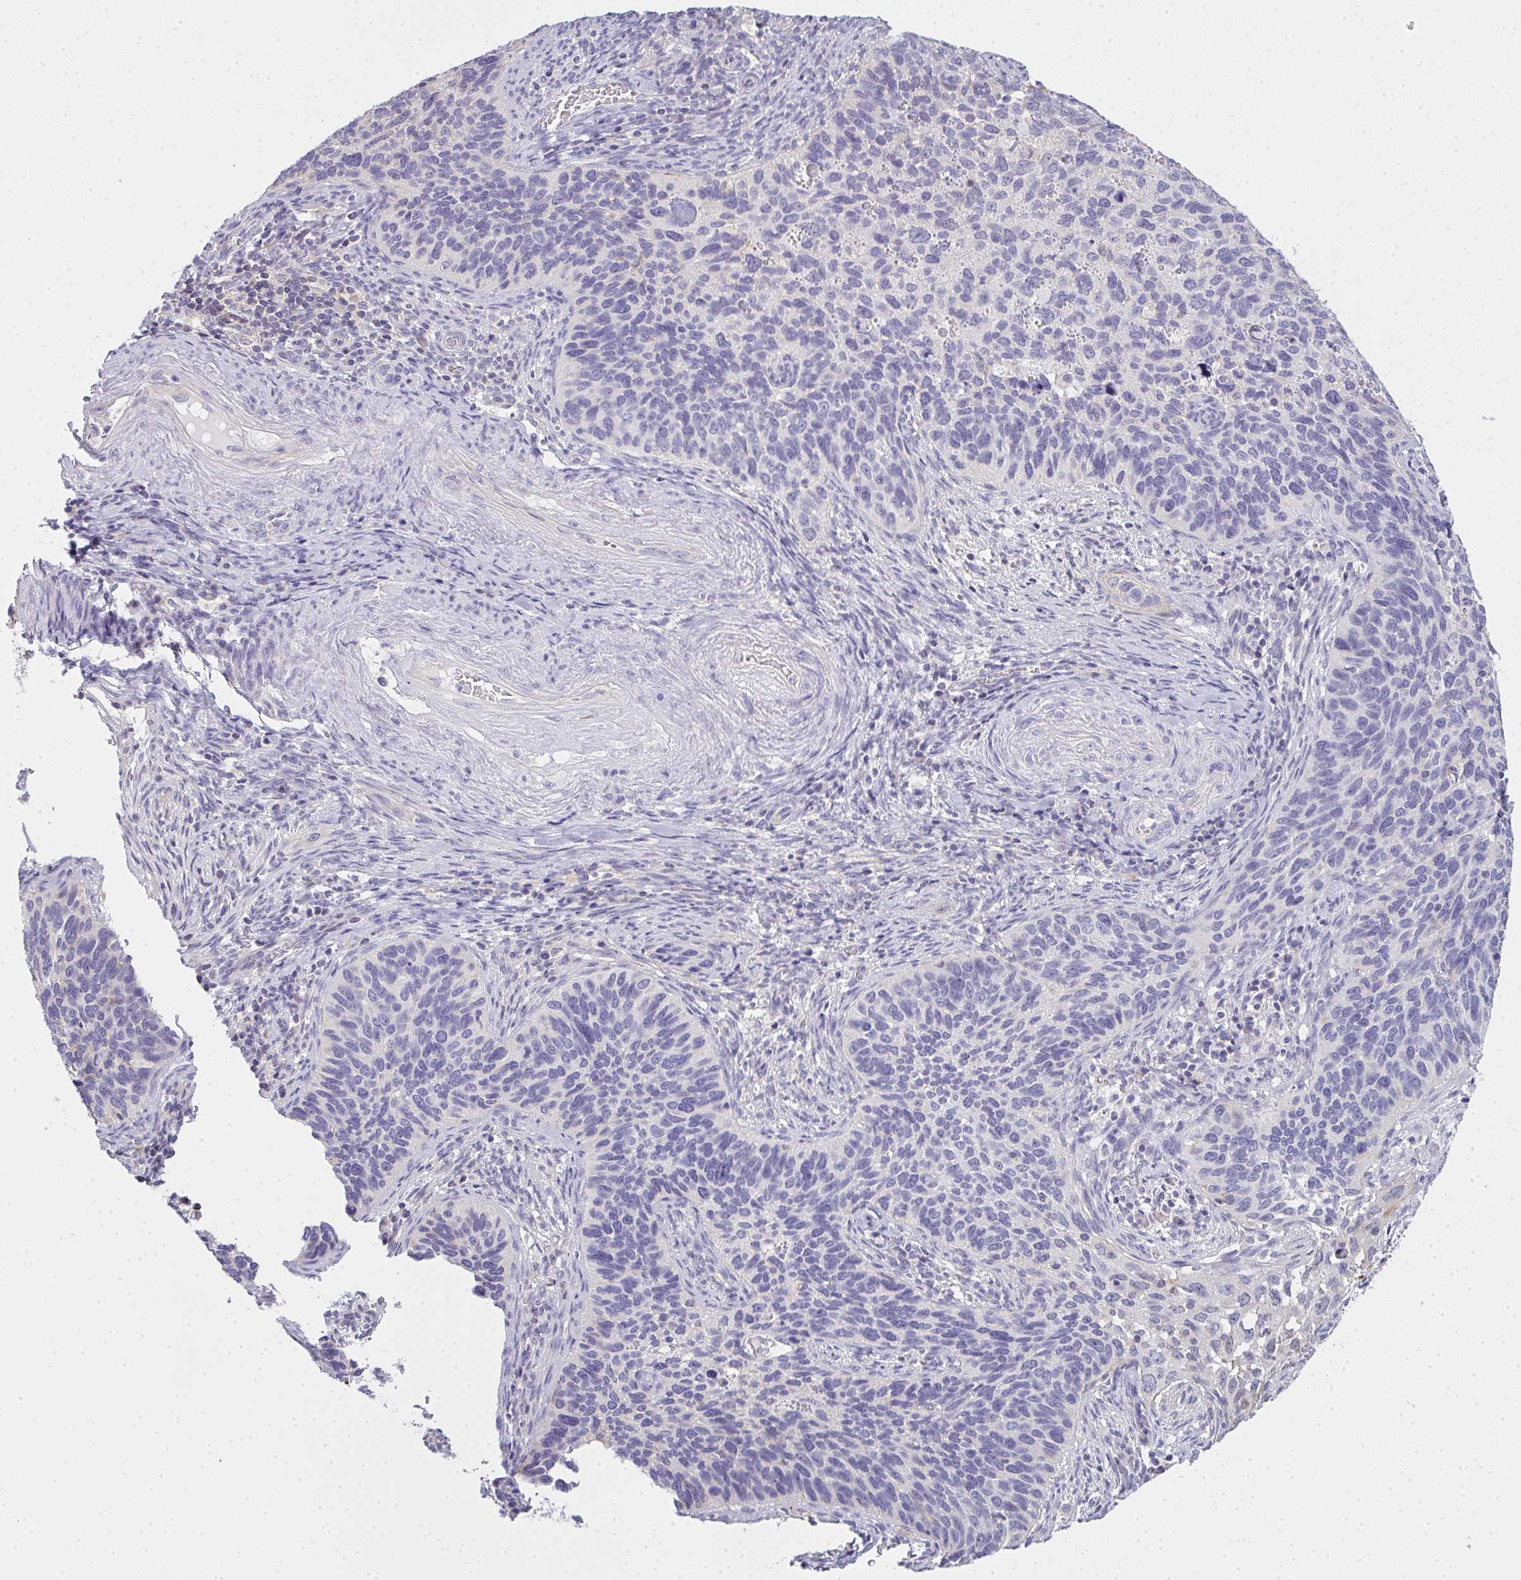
{"staining": {"intensity": "negative", "quantity": "none", "location": "none"}, "tissue": "cervical cancer", "cell_type": "Tumor cells", "image_type": "cancer", "snomed": [{"axis": "morphology", "description": "Squamous cell carcinoma, NOS"}, {"axis": "topography", "description": "Cervix"}], "caption": "Cervical cancer was stained to show a protein in brown. There is no significant positivity in tumor cells.", "gene": "GSDMB", "patient": {"sex": "female", "age": 51}}